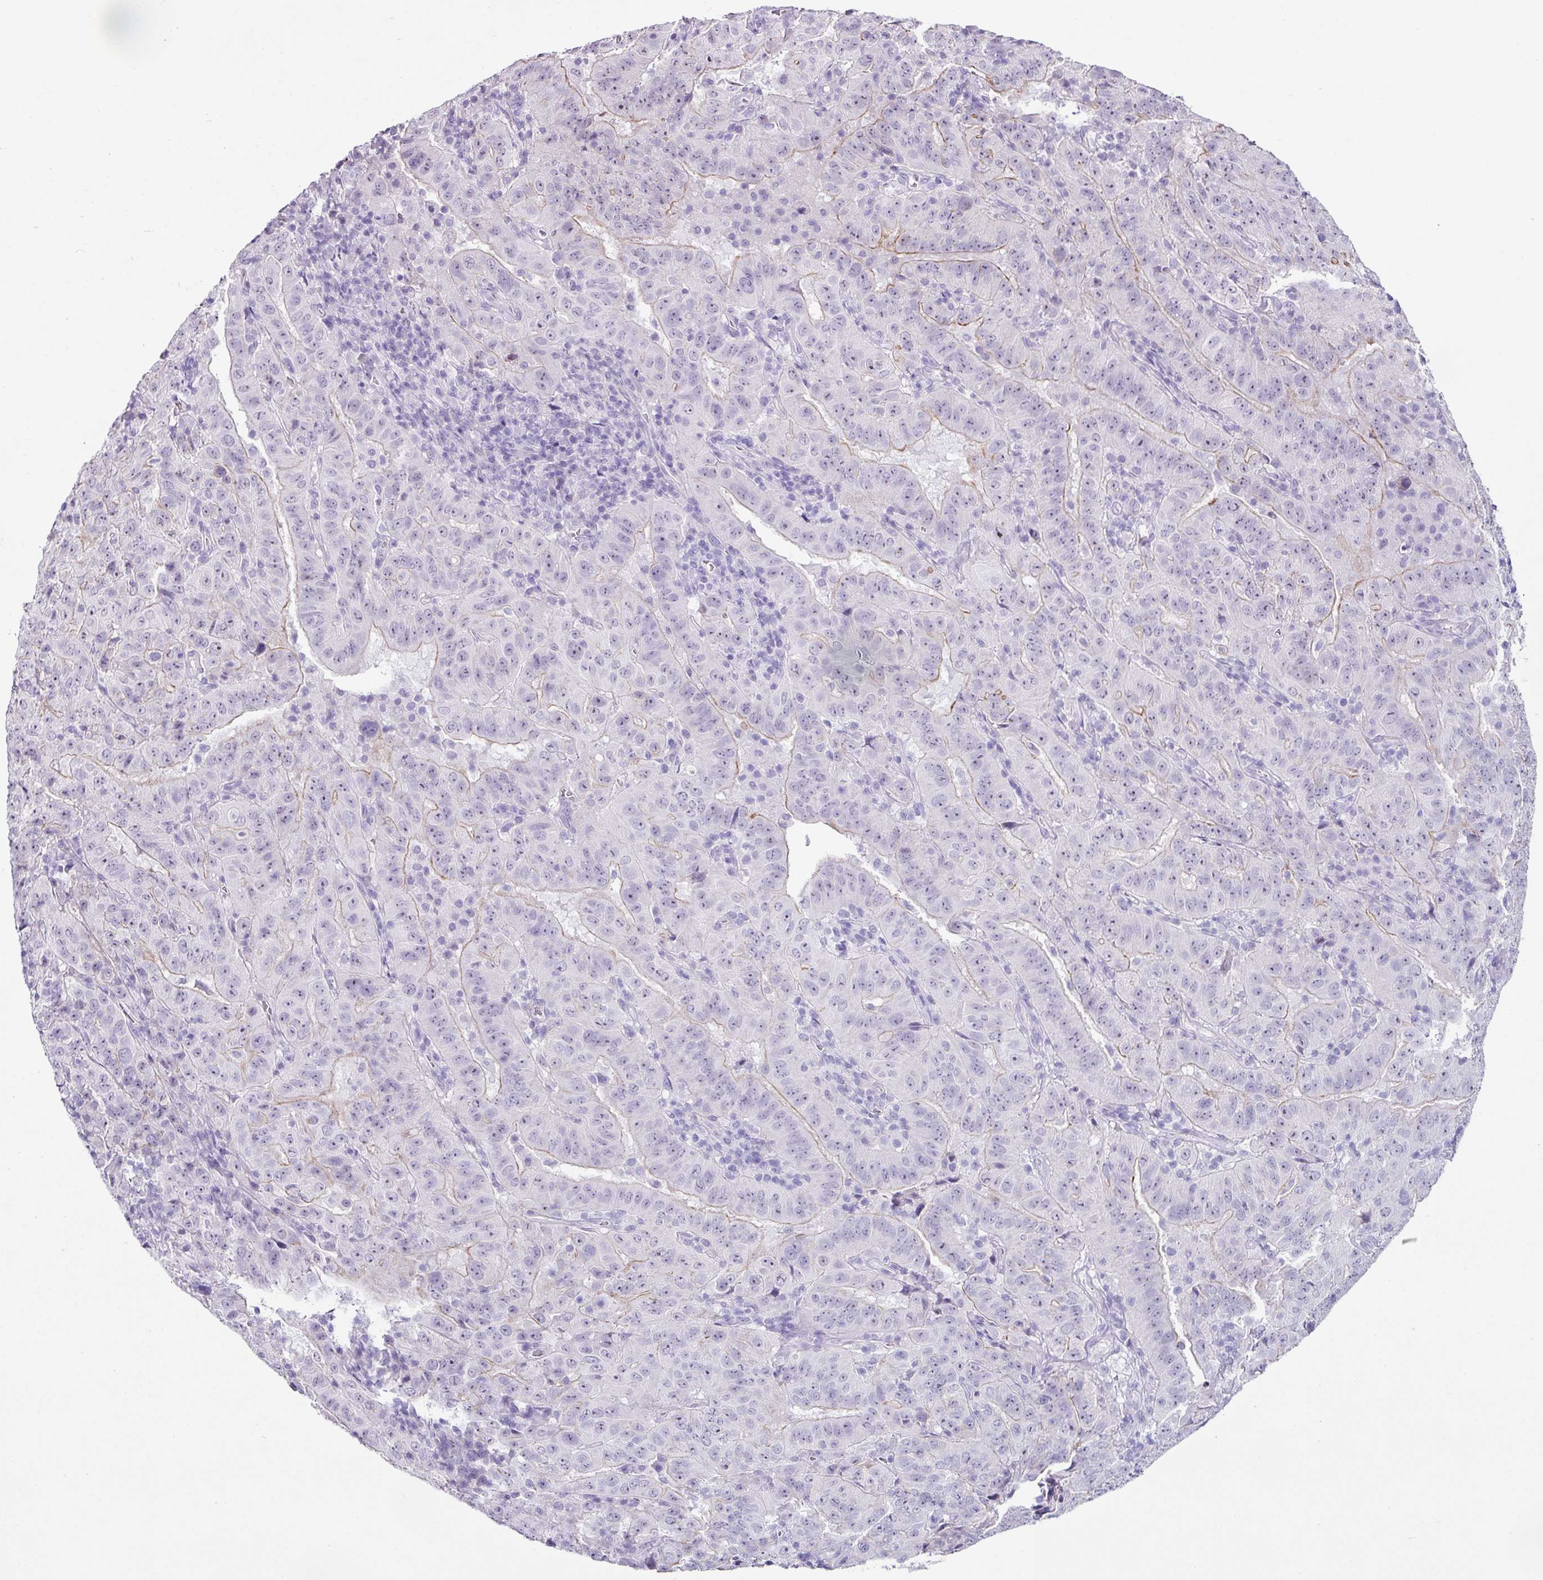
{"staining": {"intensity": "weak", "quantity": "25%-75%", "location": "cytoplasmic/membranous"}, "tissue": "pancreatic cancer", "cell_type": "Tumor cells", "image_type": "cancer", "snomed": [{"axis": "morphology", "description": "Adenocarcinoma, NOS"}, {"axis": "topography", "description": "Pancreas"}], "caption": "Tumor cells show weak cytoplasmic/membranous expression in approximately 25%-75% of cells in pancreatic cancer (adenocarcinoma). The protein is shown in brown color, while the nuclei are stained blue.", "gene": "TRA2A", "patient": {"sex": "male", "age": 63}}